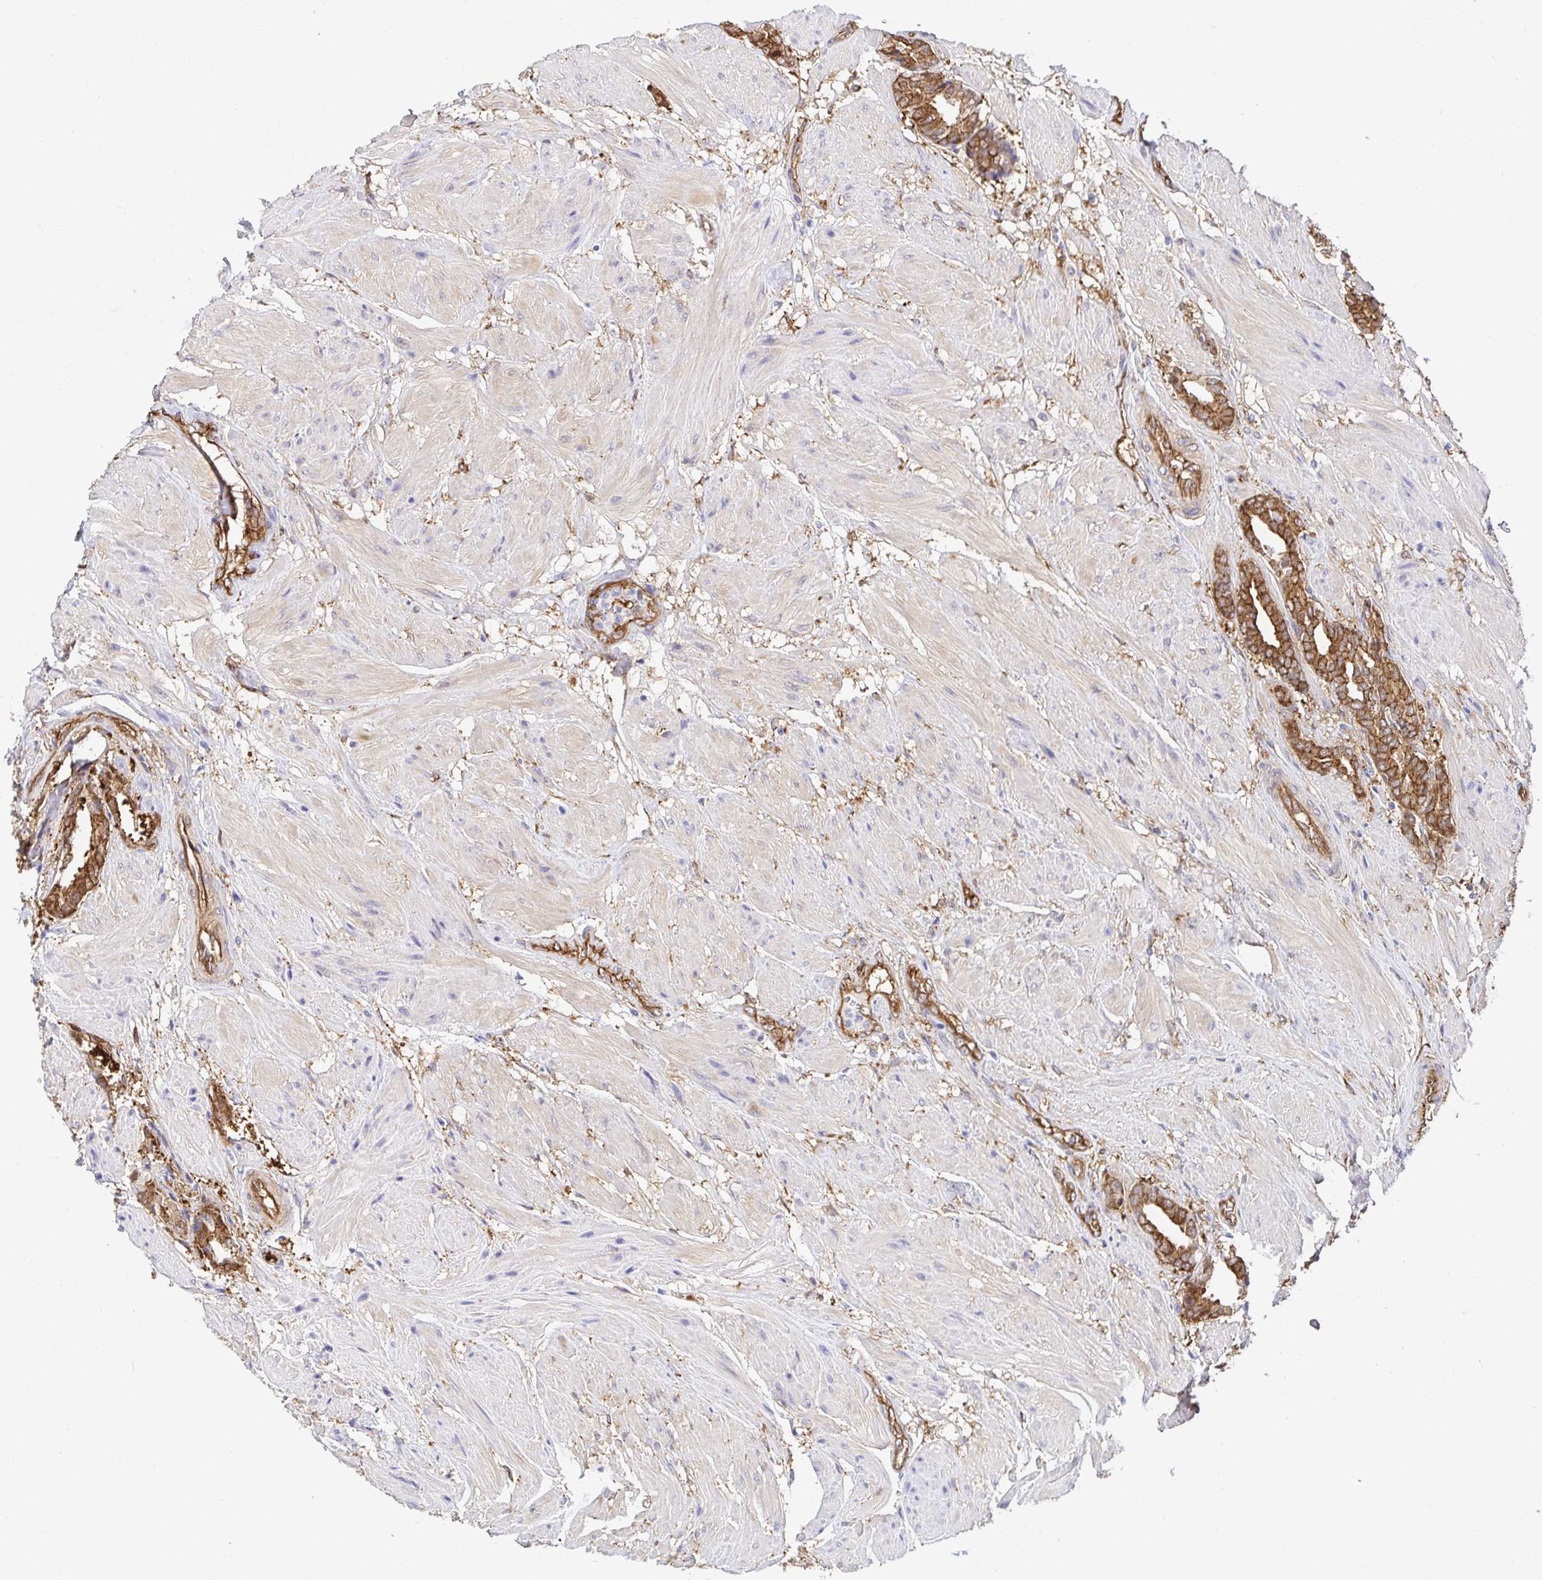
{"staining": {"intensity": "strong", "quantity": ">75%", "location": "cytoplasmic/membranous"}, "tissue": "prostate cancer", "cell_type": "Tumor cells", "image_type": "cancer", "snomed": [{"axis": "morphology", "description": "Adenocarcinoma, High grade"}, {"axis": "topography", "description": "Prostate"}], "caption": "IHC (DAB (3,3'-diaminobenzidine)) staining of prostate high-grade adenocarcinoma exhibits strong cytoplasmic/membranous protein expression in about >75% of tumor cells.", "gene": "CTTN", "patient": {"sex": "male", "age": 56}}